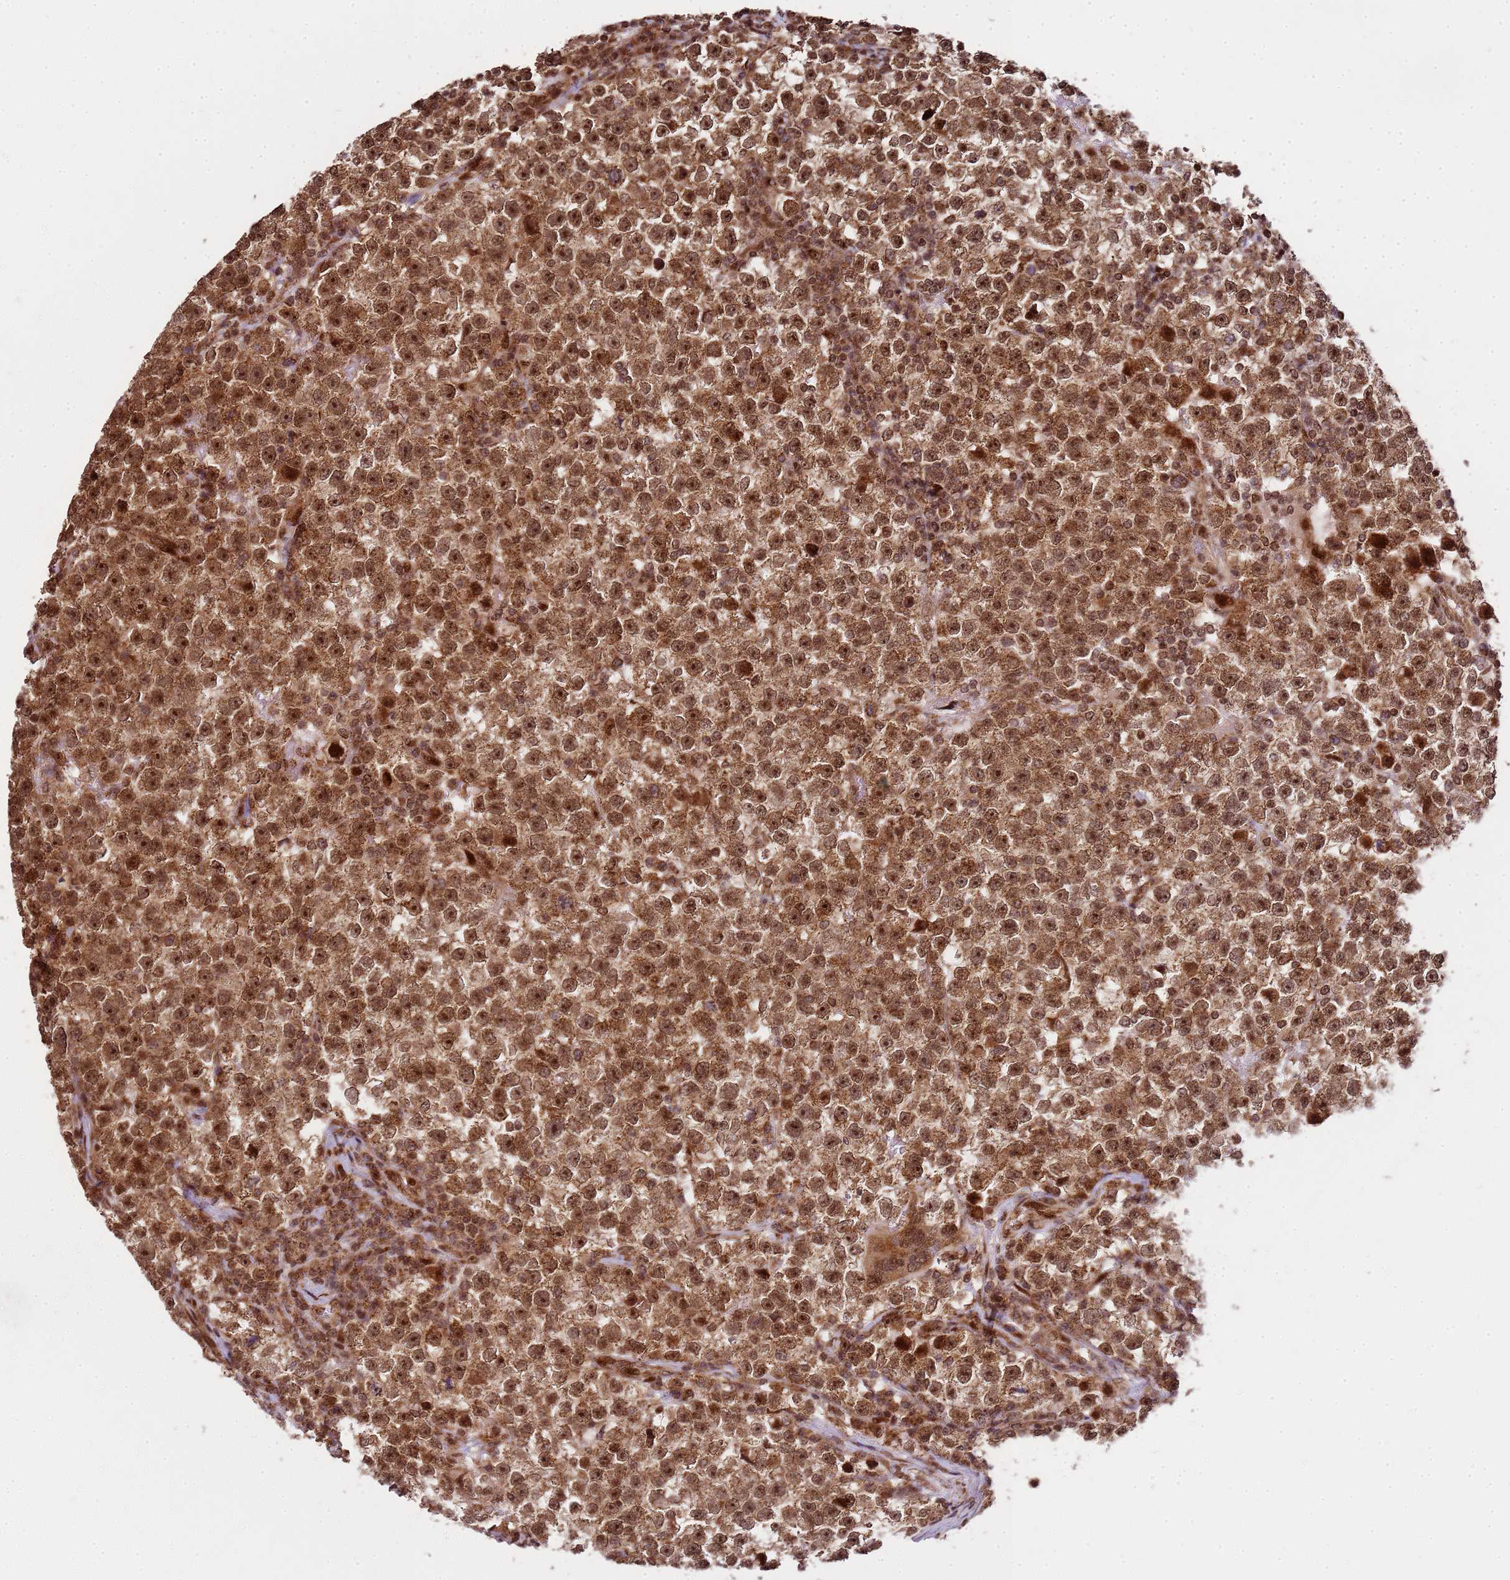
{"staining": {"intensity": "strong", "quantity": ">75%", "location": "nuclear"}, "tissue": "testis cancer", "cell_type": "Tumor cells", "image_type": "cancer", "snomed": [{"axis": "morphology", "description": "Seminoma, NOS"}, {"axis": "topography", "description": "Testis"}], "caption": "Immunohistochemistry histopathology image of human testis seminoma stained for a protein (brown), which displays high levels of strong nuclear expression in about >75% of tumor cells.", "gene": "PEX14", "patient": {"sex": "male", "age": 22}}